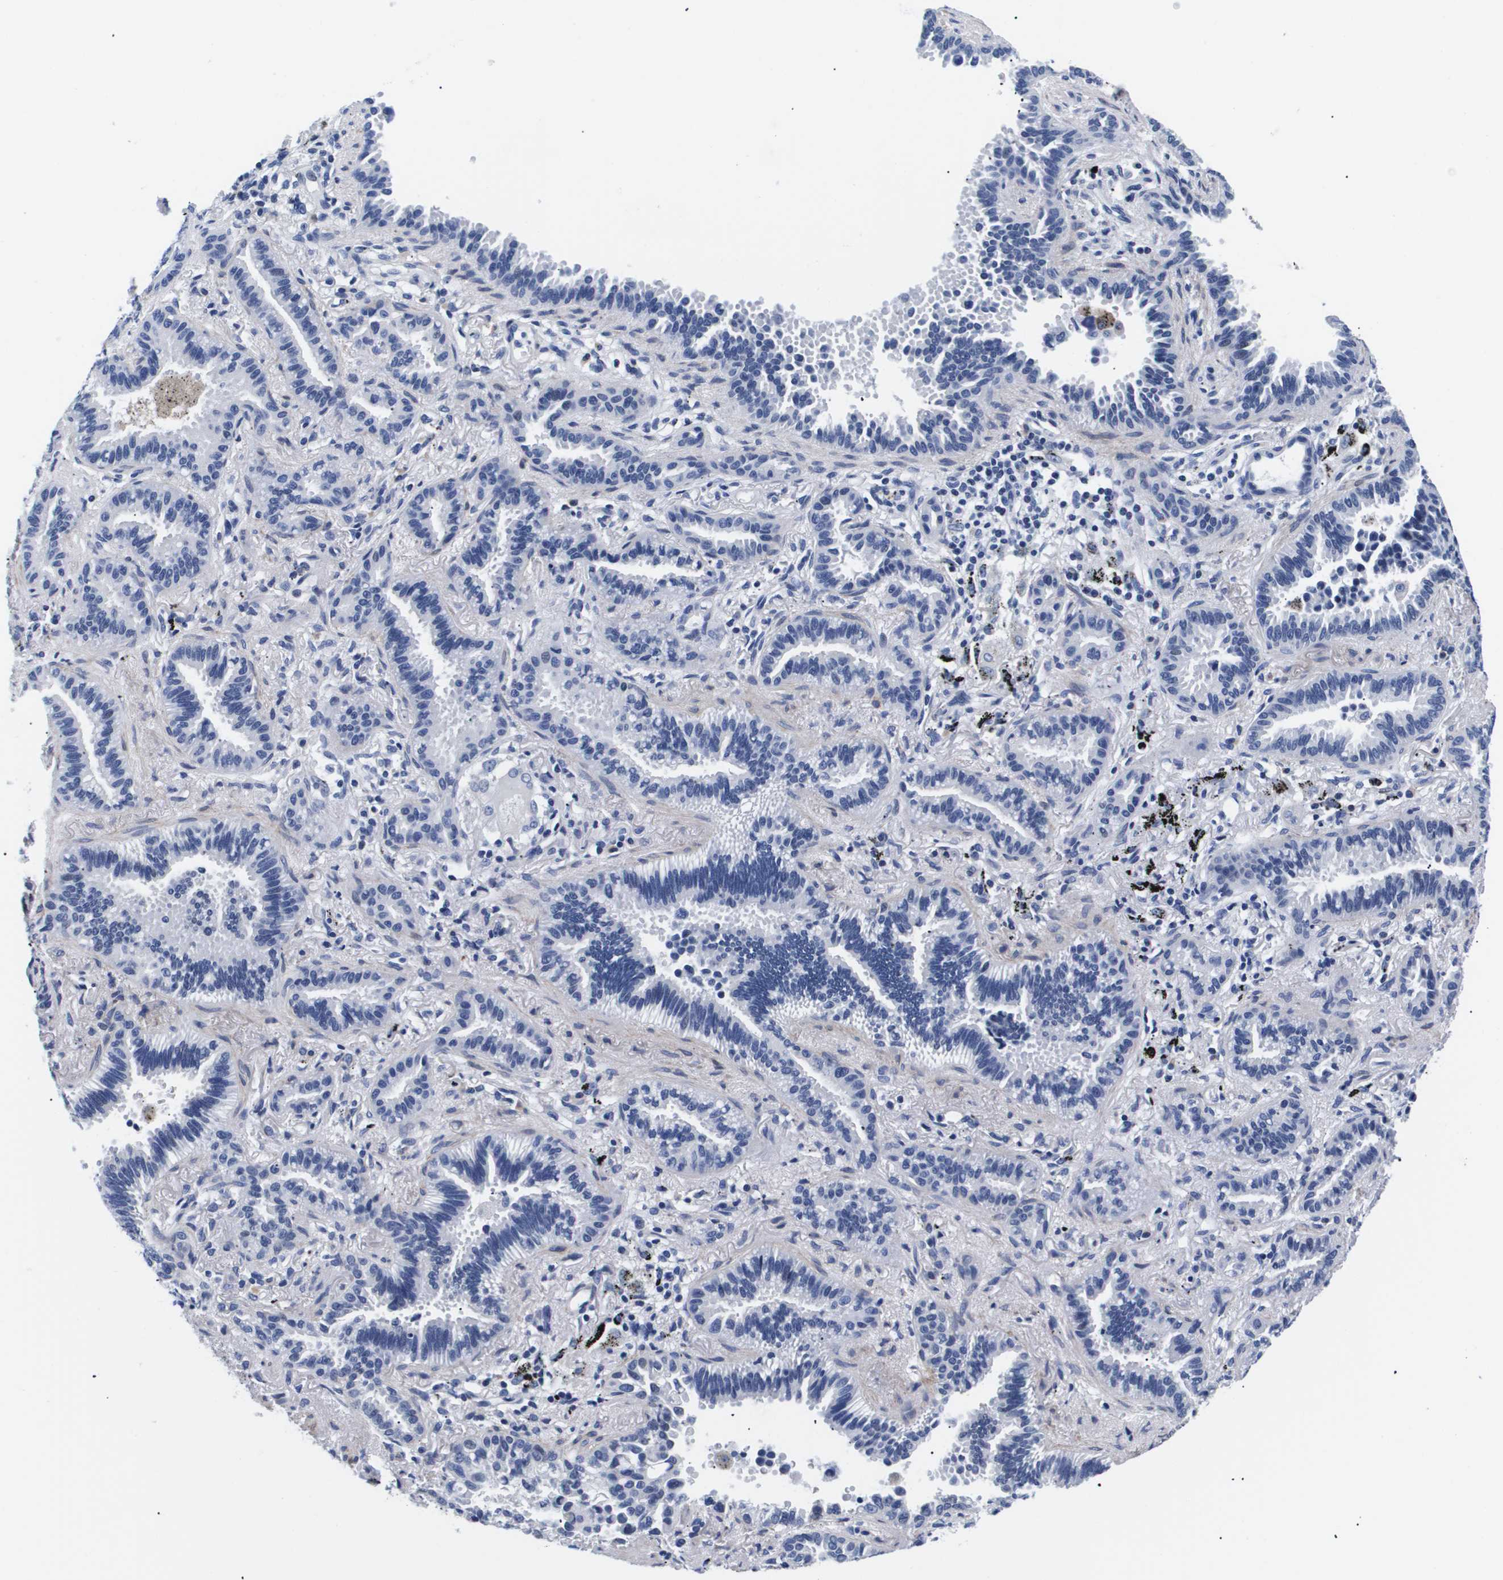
{"staining": {"intensity": "negative", "quantity": "none", "location": "none"}, "tissue": "lung cancer", "cell_type": "Tumor cells", "image_type": "cancer", "snomed": [{"axis": "morphology", "description": "Normal tissue, NOS"}, {"axis": "morphology", "description": "Adenocarcinoma, NOS"}, {"axis": "topography", "description": "Lung"}], "caption": "A high-resolution photomicrograph shows immunohistochemistry staining of lung cancer (adenocarcinoma), which demonstrates no significant staining in tumor cells.", "gene": "SHD", "patient": {"sex": "male", "age": 59}}